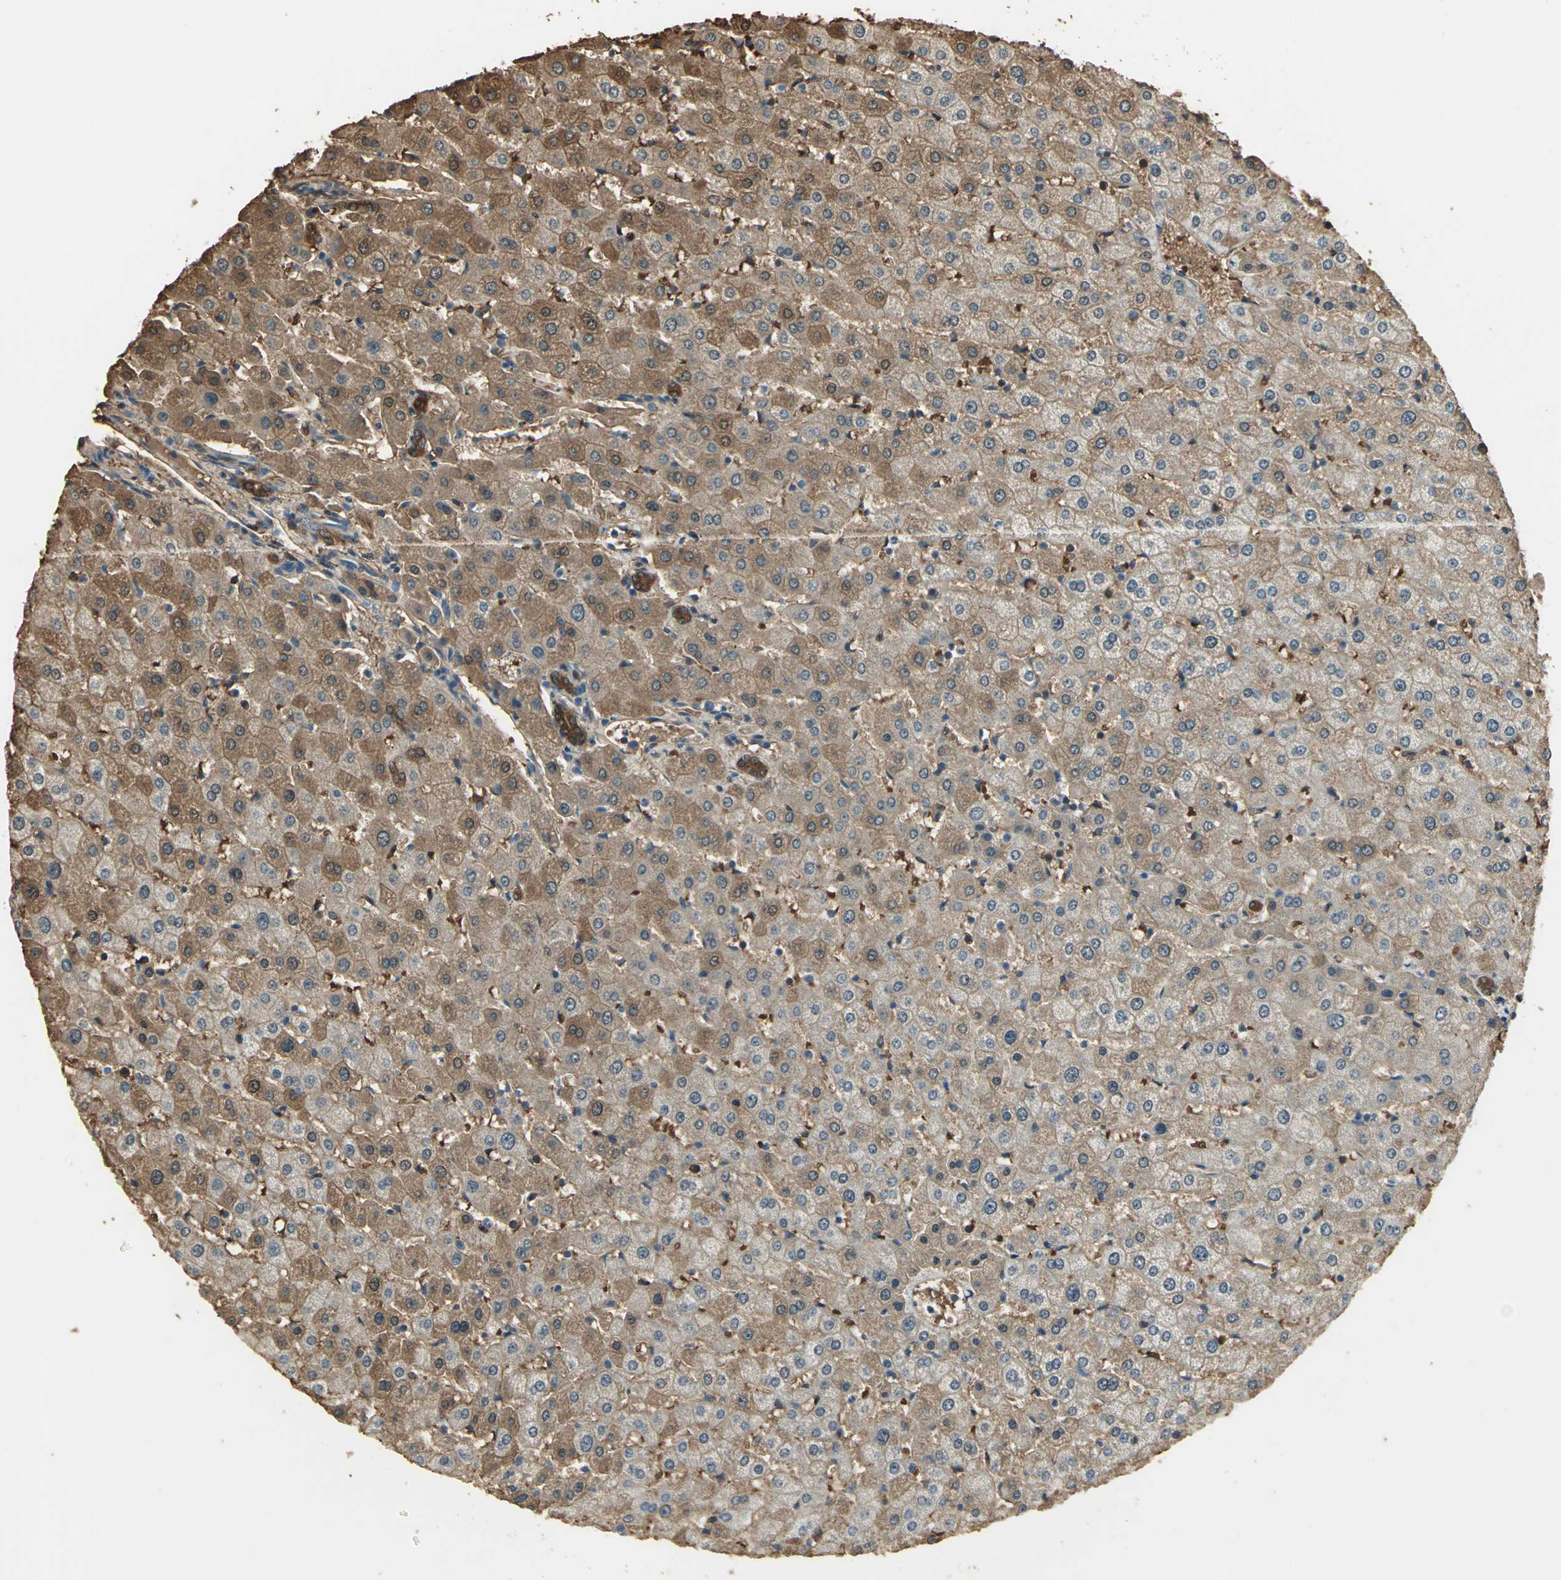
{"staining": {"intensity": "strong", "quantity": ">75%", "location": "cytoplasmic/membranous,nuclear"}, "tissue": "liver", "cell_type": "Cholangiocytes", "image_type": "normal", "snomed": [{"axis": "morphology", "description": "Normal tissue, NOS"}, {"axis": "morphology", "description": "Fibrosis, NOS"}, {"axis": "topography", "description": "Liver"}], "caption": "Cholangiocytes display high levels of strong cytoplasmic/membranous,nuclear expression in about >75% of cells in unremarkable liver.", "gene": "DDAH1", "patient": {"sex": "female", "age": 29}}